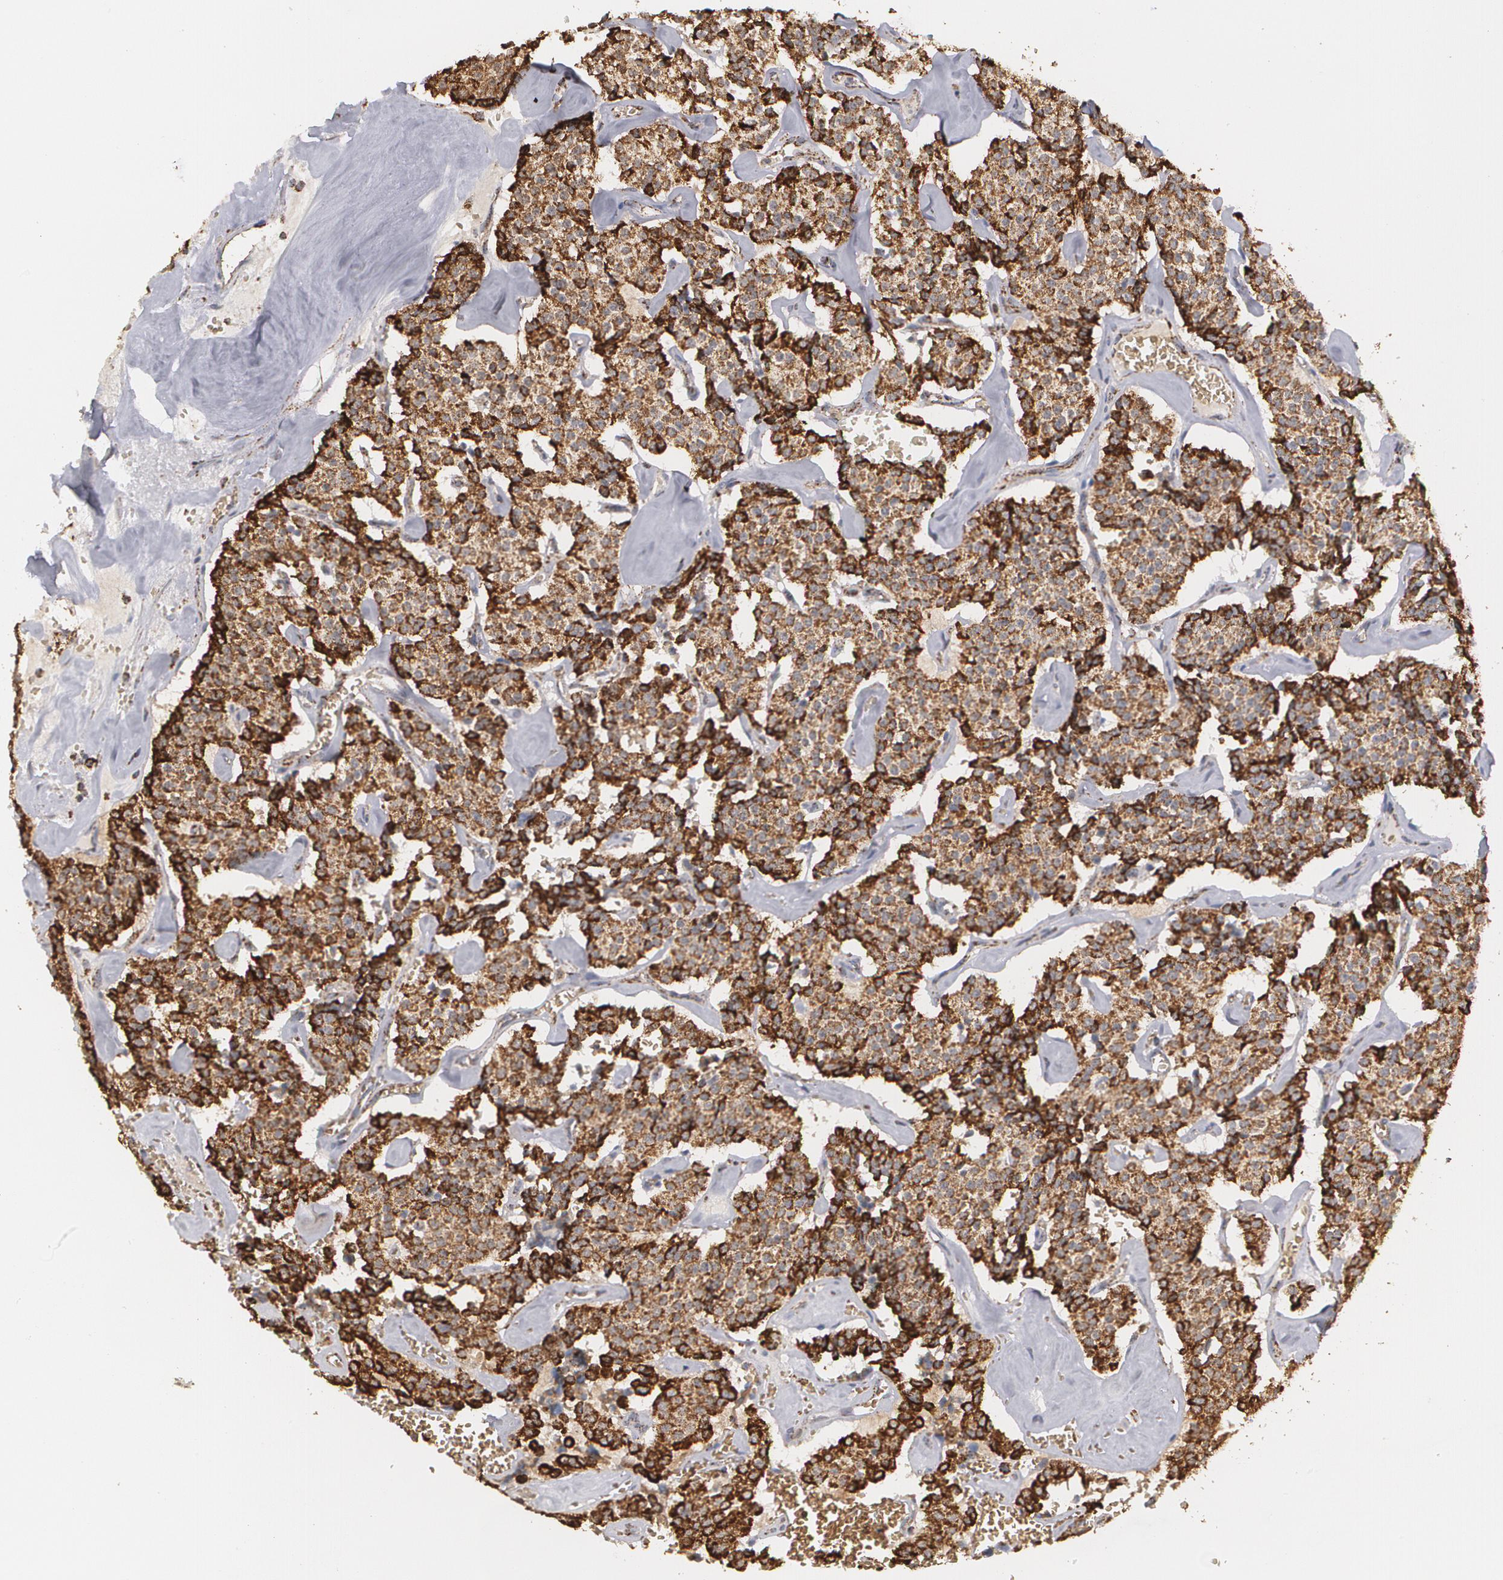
{"staining": {"intensity": "strong", "quantity": ">75%", "location": "cytoplasmic/membranous"}, "tissue": "carcinoid", "cell_type": "Tumor cells", "image_type": "cancer", "snomed": [{"axis": "morphology", "description": "Carcinoid, malignant, NOS"}, {"axis": "topography", "description": "Bronchus"}], "caption": "Malignant carcinoid stained with a protein marker displays strong staining in tumor cells.", "gene": "HSPD1", "patient": {"sex": "male", "age": 55}}